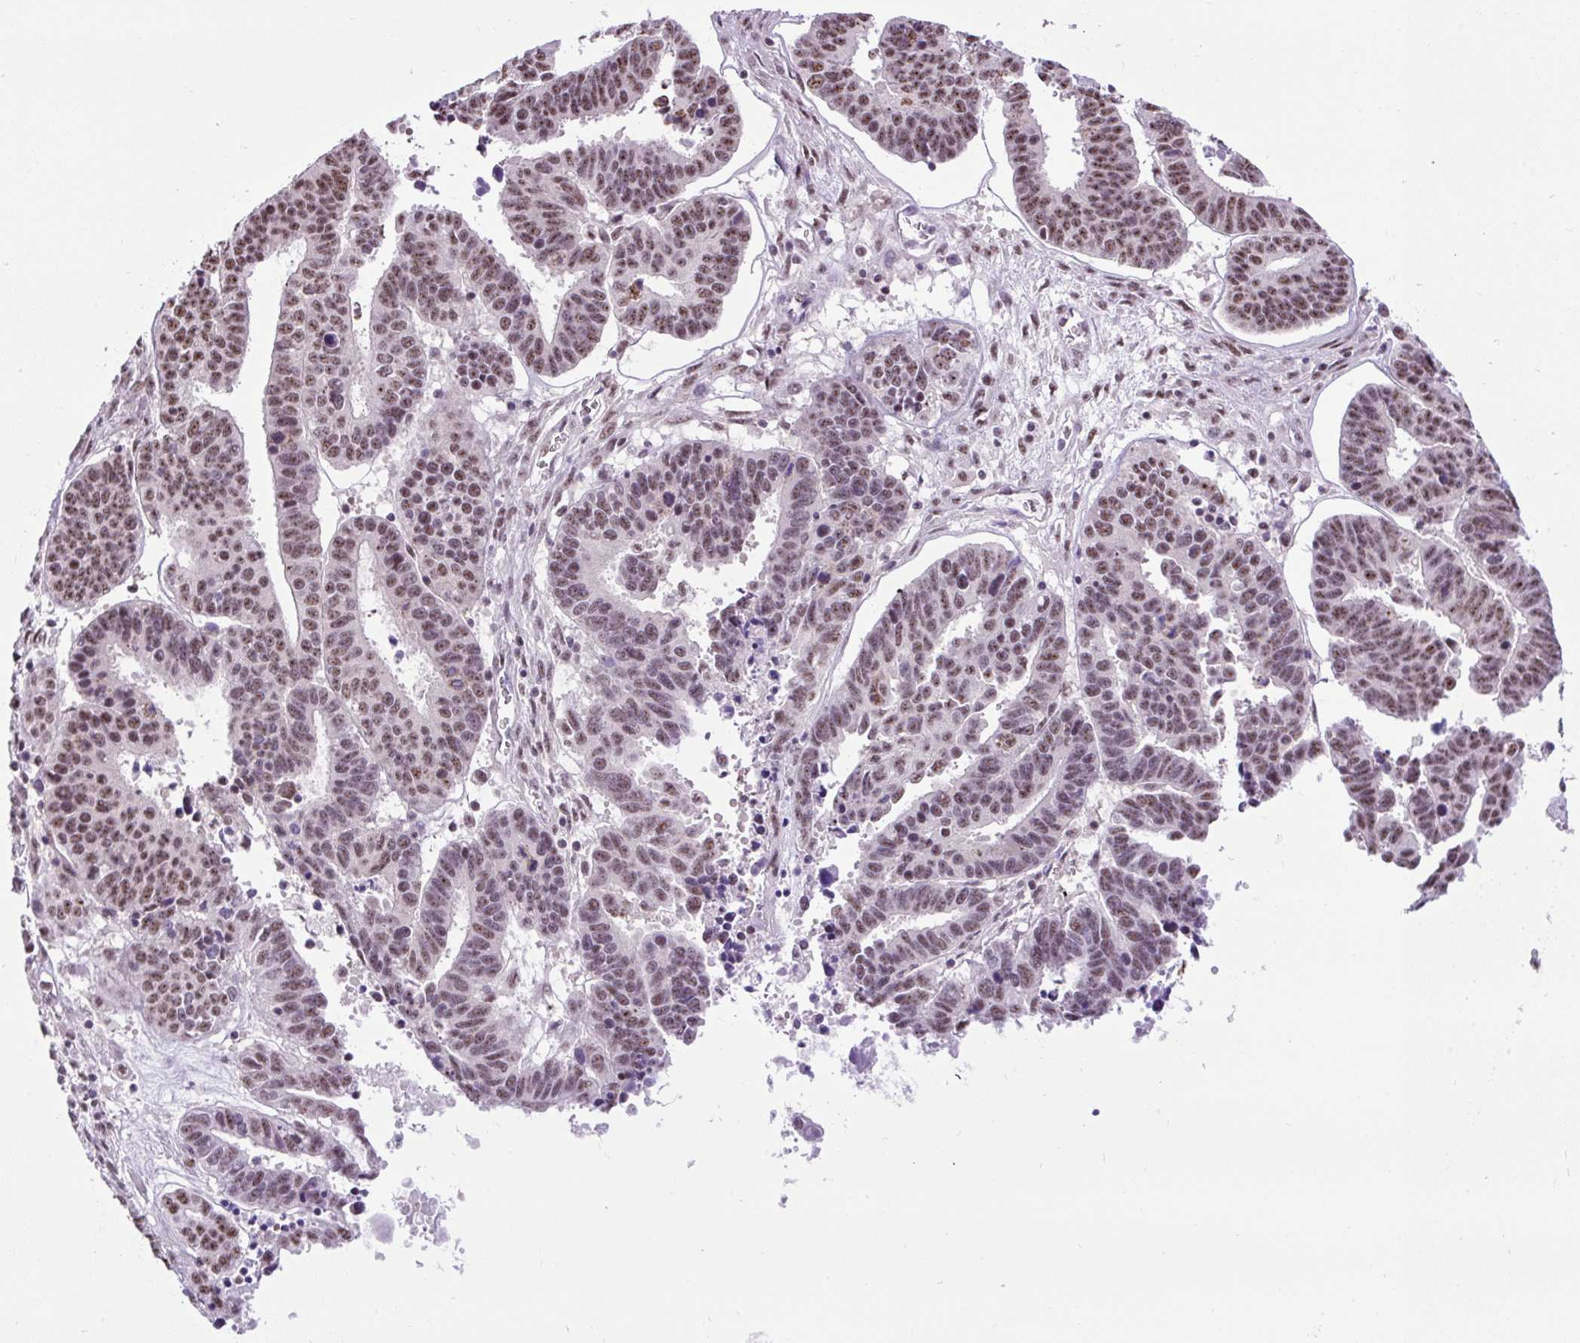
{"staining": {"intensity": "moderate", "quantity": "25%-75%", "location": "nuclear"}, "tissue": "ovarian cancer", "cell_type": "Tumor cells", "image_type": "cancer", "snomed": [{"axis": "morphology", "description": "Carcinoma, endometroid"}, {"axis": "morphology", "description": "Cystadenocarcinoma, serous, NOS"}, {"axis": "topography", "description": "Ovary"}], "caption": "IHC (DAB) staining of human ovarian endometroid carcinoma exhibits moderate nuclear protein staining in approximately 25%-75% of tumor cells.", "gene": "SMC5", "patient": {"sex": "female", "age": 45}}